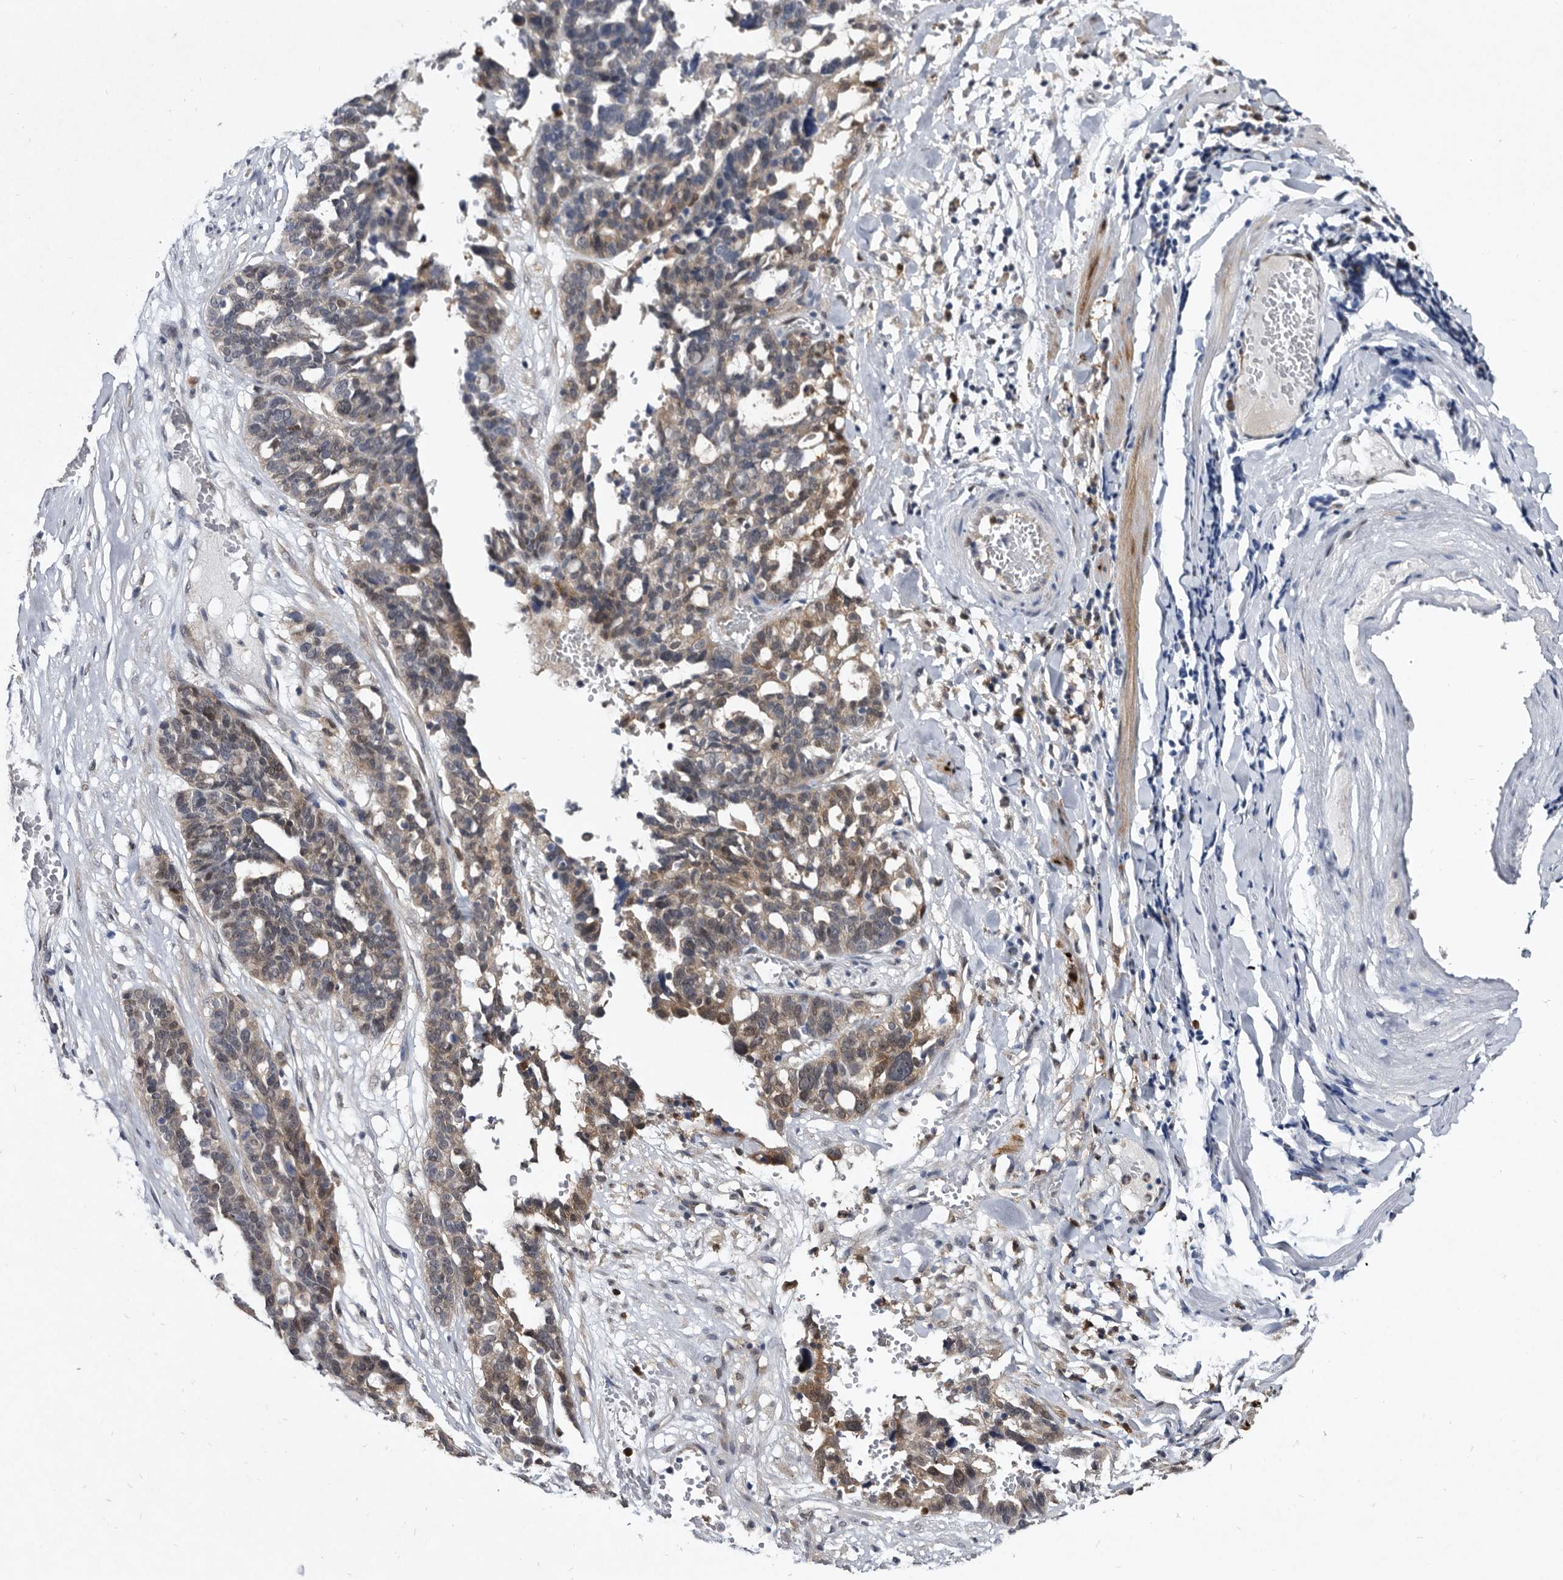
{"staining": {"intensity": "weak", "quantity": "25%-75%", "location": "cytoplasmic/membranous,nuclear"}, "tissue": "ovarian cancer", "cell_type": "Tumor cells", "image_type": "cancer", "snomed": [{"axis": "morphology", "description": "Cystadenocarcinoma, serous, NOS"}, {"axis": "topography", "description": "Ovary"}], "caption": "Weak cytoplasmic/membranous and nuclear protein positivity is appreciated in approximately 25%-75% of tumor cells in ovarian serous cystadenocarcinoma.", "gene": "SERPINB8", "patient": {"sex": "female", "age": 59}}